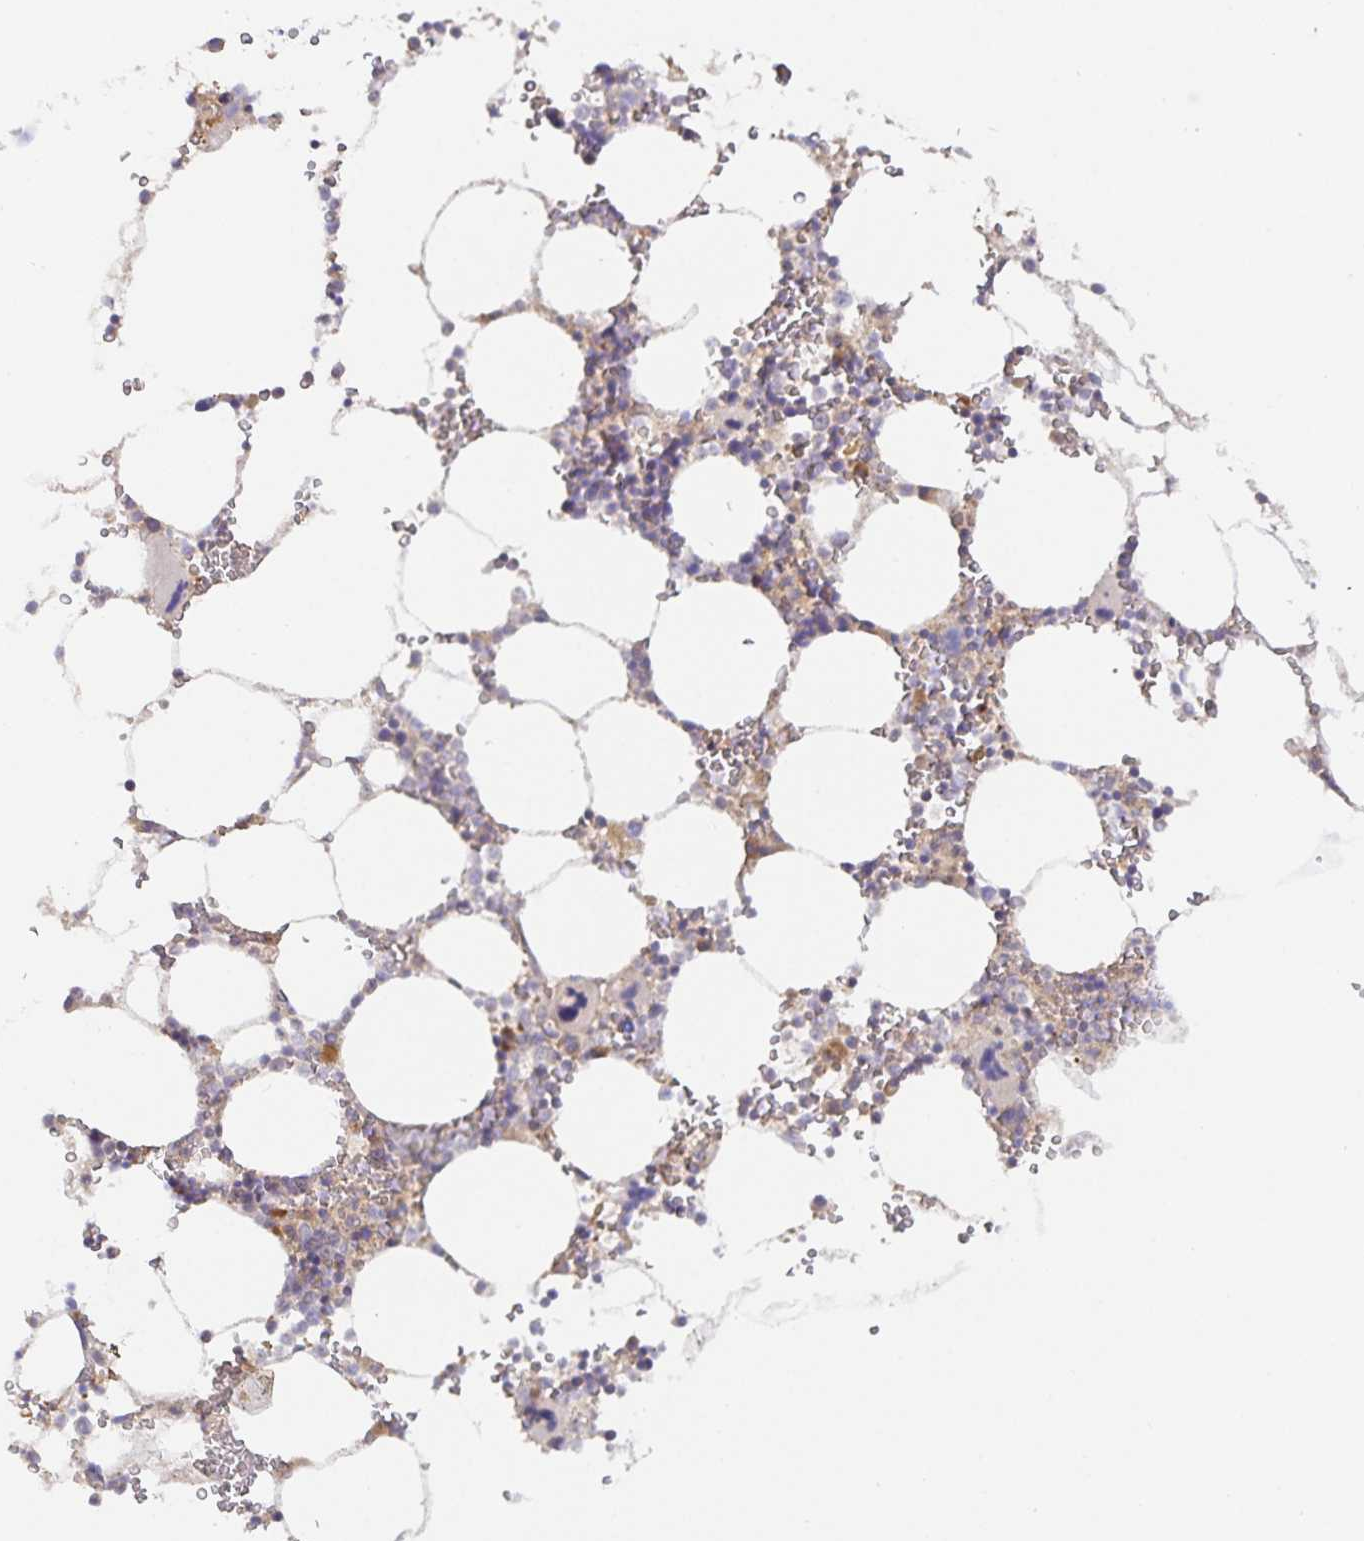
{"staining": {"intensity": "moderate", "quantity": "<25%", "location": "cytoplasmic/membranous"}, "tissue": "bone marrow", "cell_type": "Hematopoietic cells", "image_type": "normal", "snomed": [{"axis": "morphology", "description": "Normal tissue, NOS"}, {"axis": "topography", "description": "Bone marrow"}], "caption": "Immunohistochemistry histopathology image of unremarkable bone marrow: human bone marrow stained using immunohistochemistry (IHC) shows low levels of moderate protein expression localized specifically in the cytoplasmic/membranous of hematopoietic cells, appearing as a cytoplasmic/membranous brown color.", "gene": "ZDHHC11B", "patient": {"sex": "male", "age": 64}}